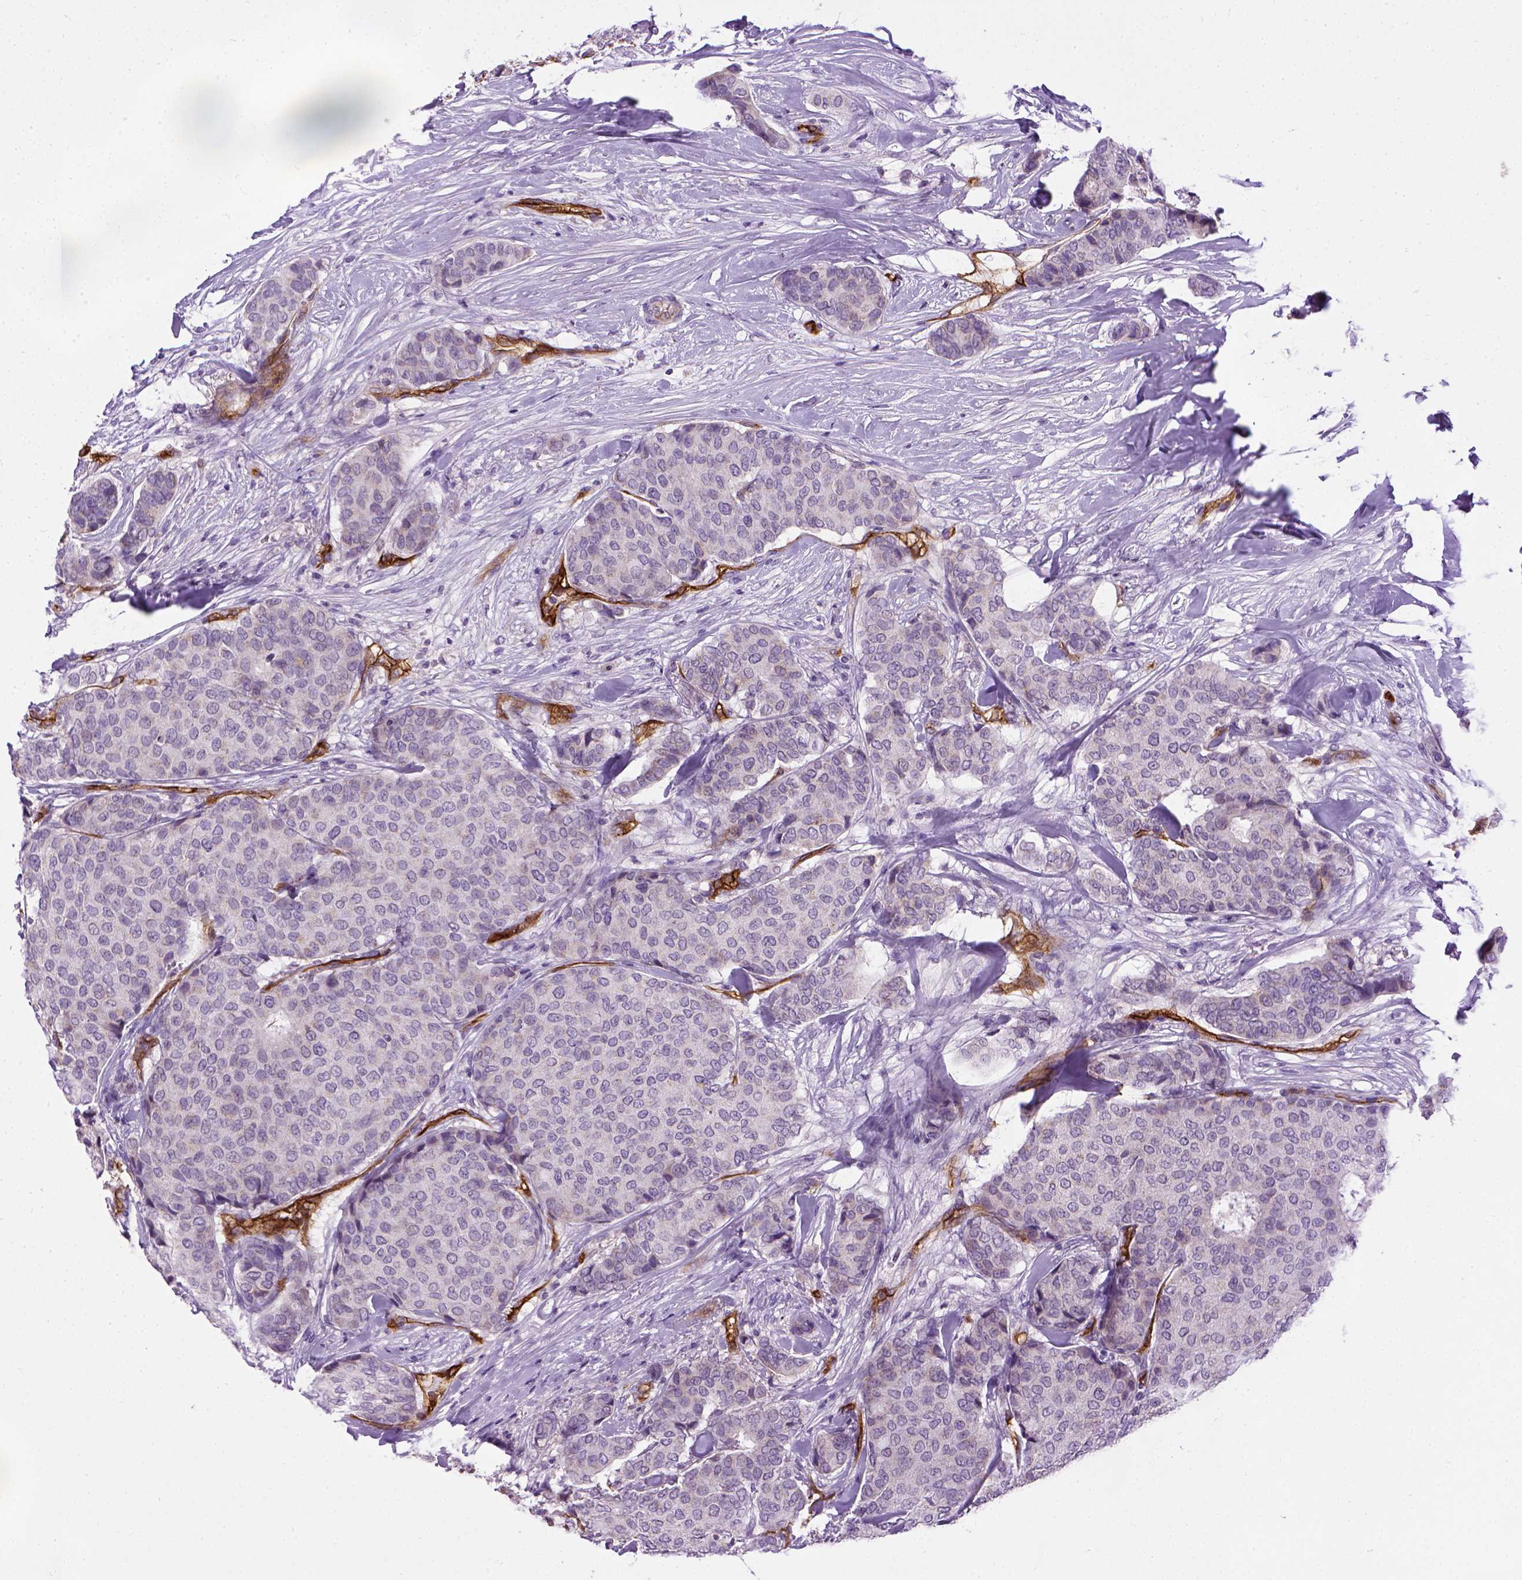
{"staining": {"intensity": "negative", "quantity": "none", "location": "none"}, "tissue": "breast cancer", "cell_type": "Tumor cells", "image_type": "cancer", "snomed": [{"axis": "morphology", "description": "Duct carcinoma"}, {"axis": "topography", "description": "Breast"}], "caption": "This is an immunohistochemistry photomicrograph of infiltrating ductal carcinoma (breast). There is no staining in tumor cells.", "gene": "ENG", "patient": {"sex": "female", "age": 75}}